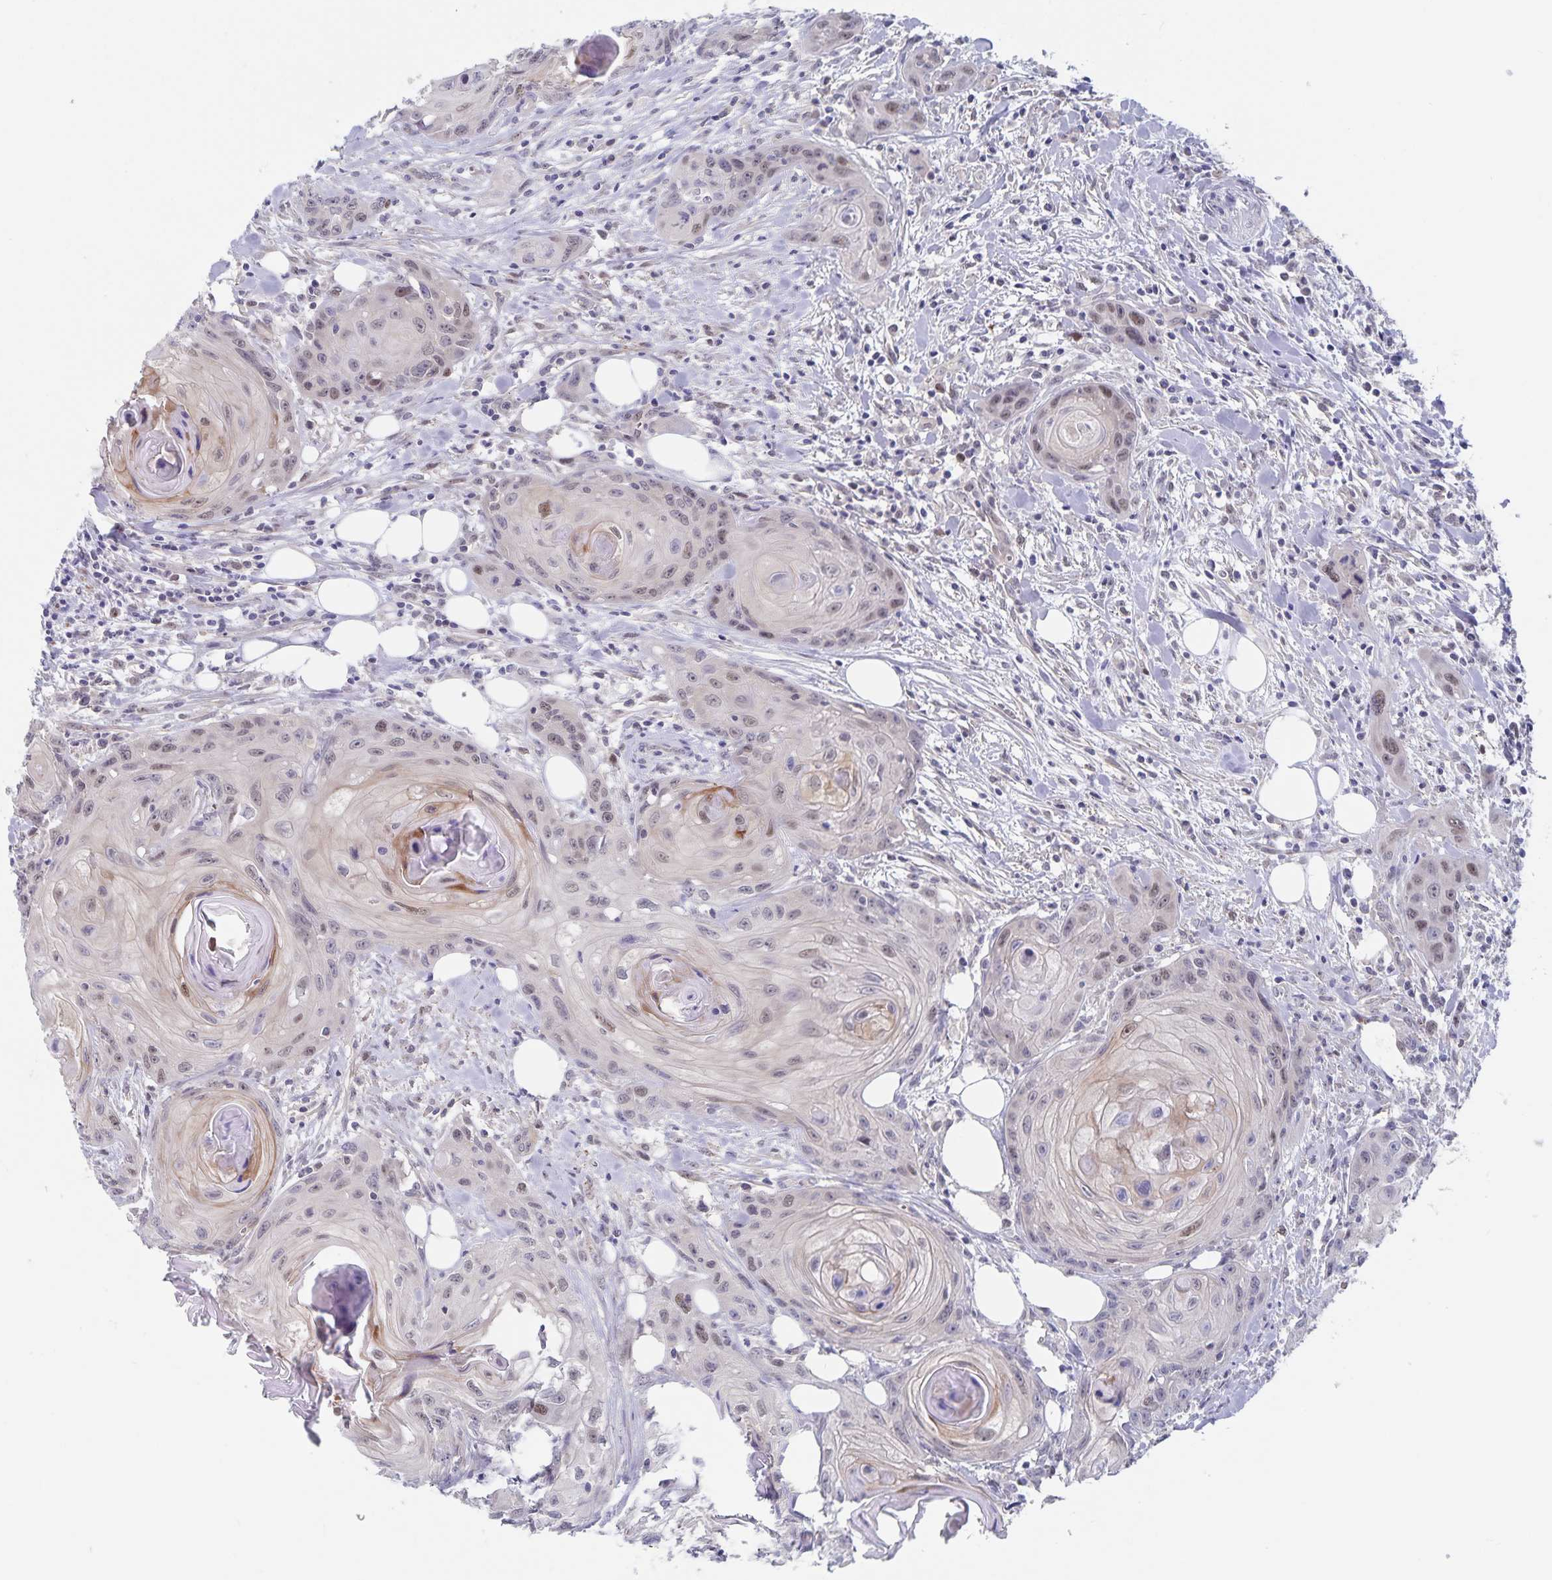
{"staining": {"intensity": "weak", "quantity": "25%-75%", "location": "nuclear"}, "tissue": "head and neck cancer", "cell_type": "Tumor cells", "image_type": "cancer", "snomed": [{"axis": "morphology", "description": "Squamous cell carcinoma, NOS"}, {"axis": "topography", "description": "Oral tissue"}, {"axis": "topography", "description": "Head-Neck"}], "caption": "Brown immunohistochemical staining in human head and neck cancer (squamous cell carcinoma) displays weak nuclear positivity in about 25%-75% of tumor cells.", "gene": "BAG6", "patient": {"sex": "male", "age": 58}}